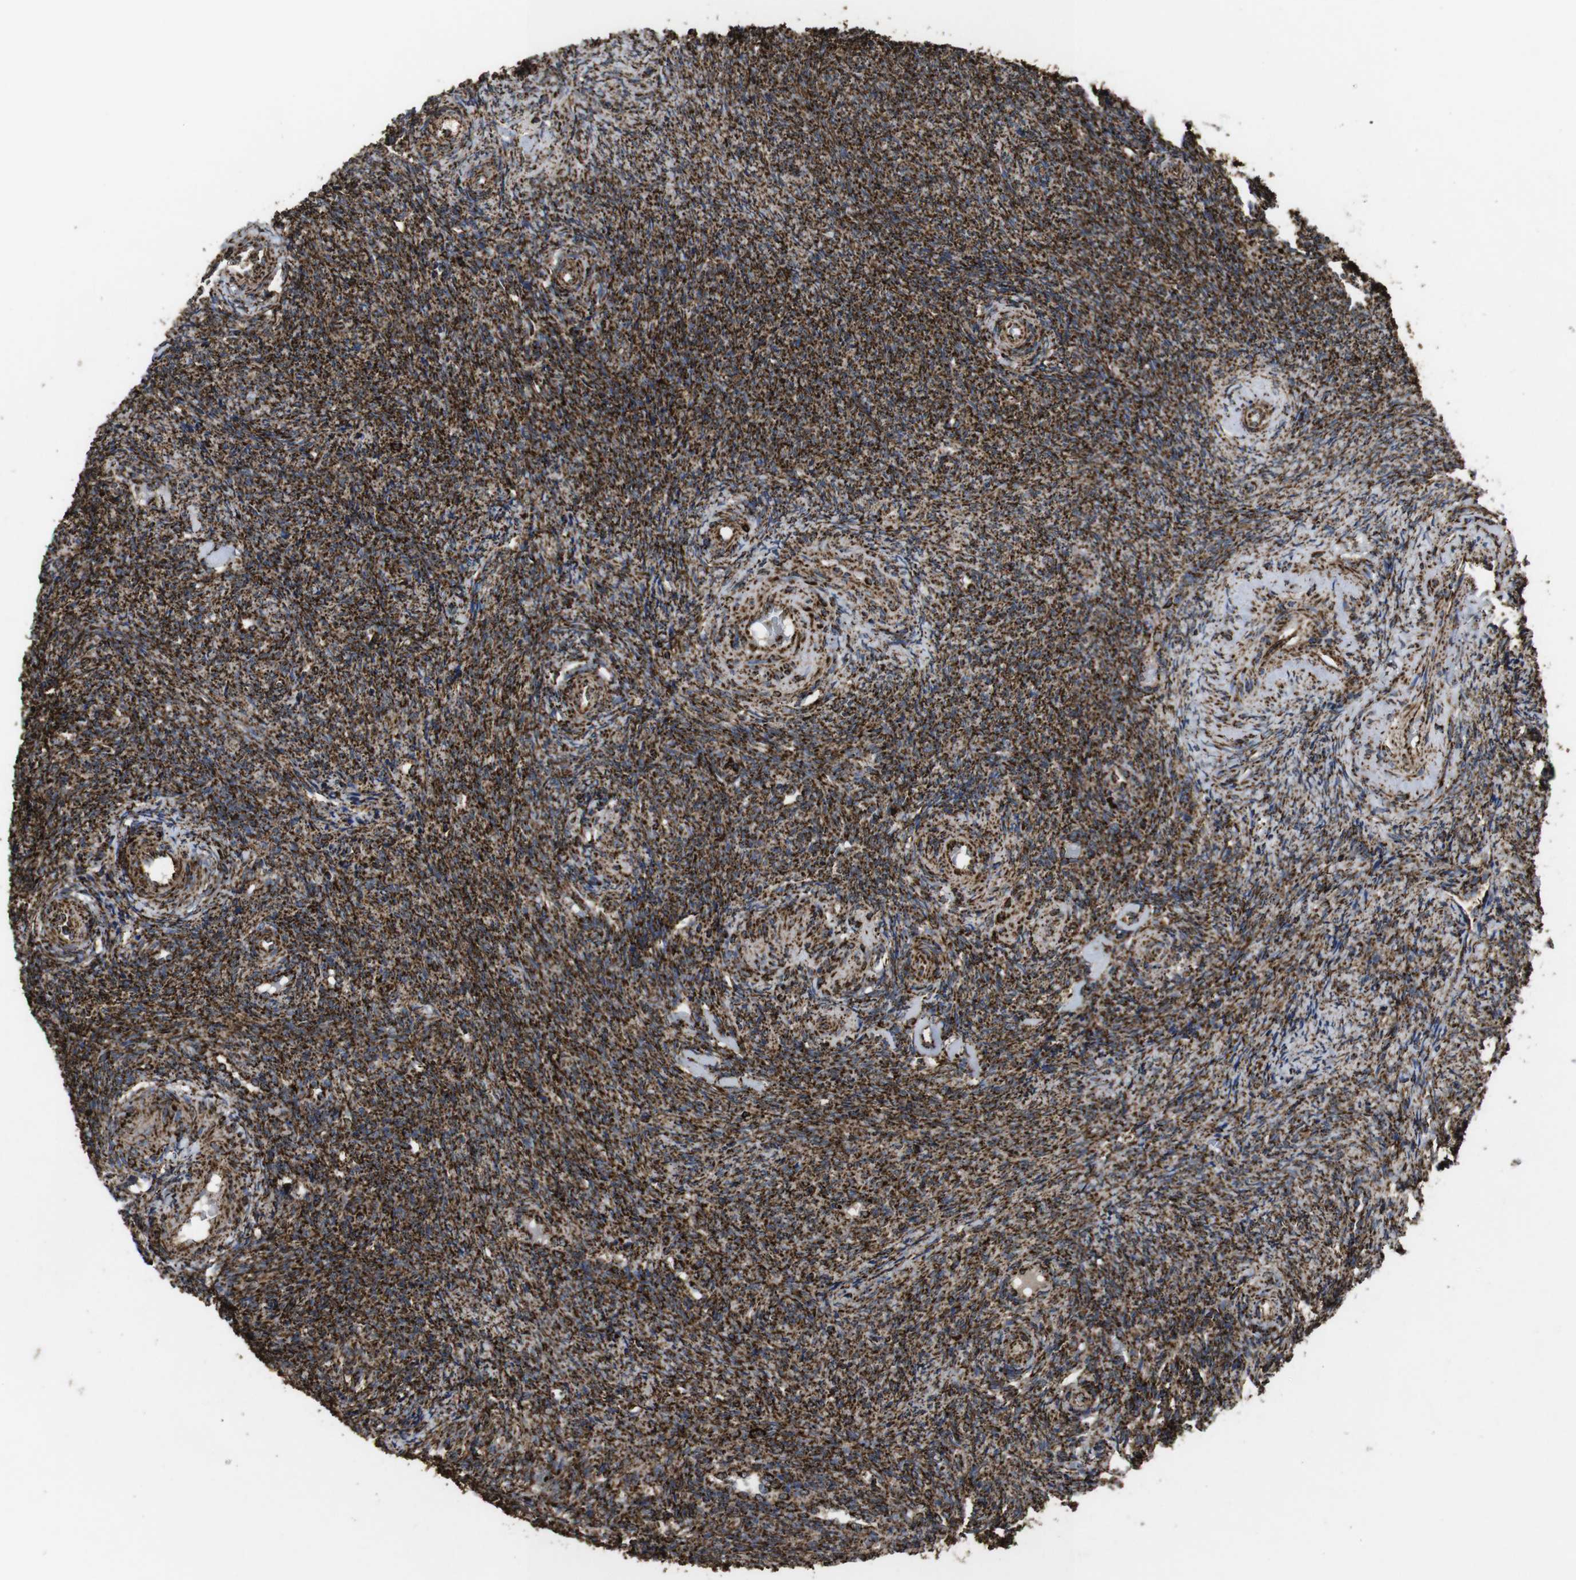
{"staining": {"intensity": "strong", "quantity": ">75%", "location": "cytoplasmic/membranous"}, "tissue": "ovary", "cell_type": "Follicle cells", "image_type": "normal", "snomed": [{"axis": "morphology", "description": "Normal tissue, NOS"}, {"axis": "topography", "description": "Ovary"}], "caption": "DAB (3,3'-diaminobenzidine) immunohistochemical staining of benign human ovary demonstrates strong cytoplasmic/membranous protein positivity in about >75% of follicle cells.", "gene": "ATP5F1A", "patient": {"sex": "female", "age": 41}}